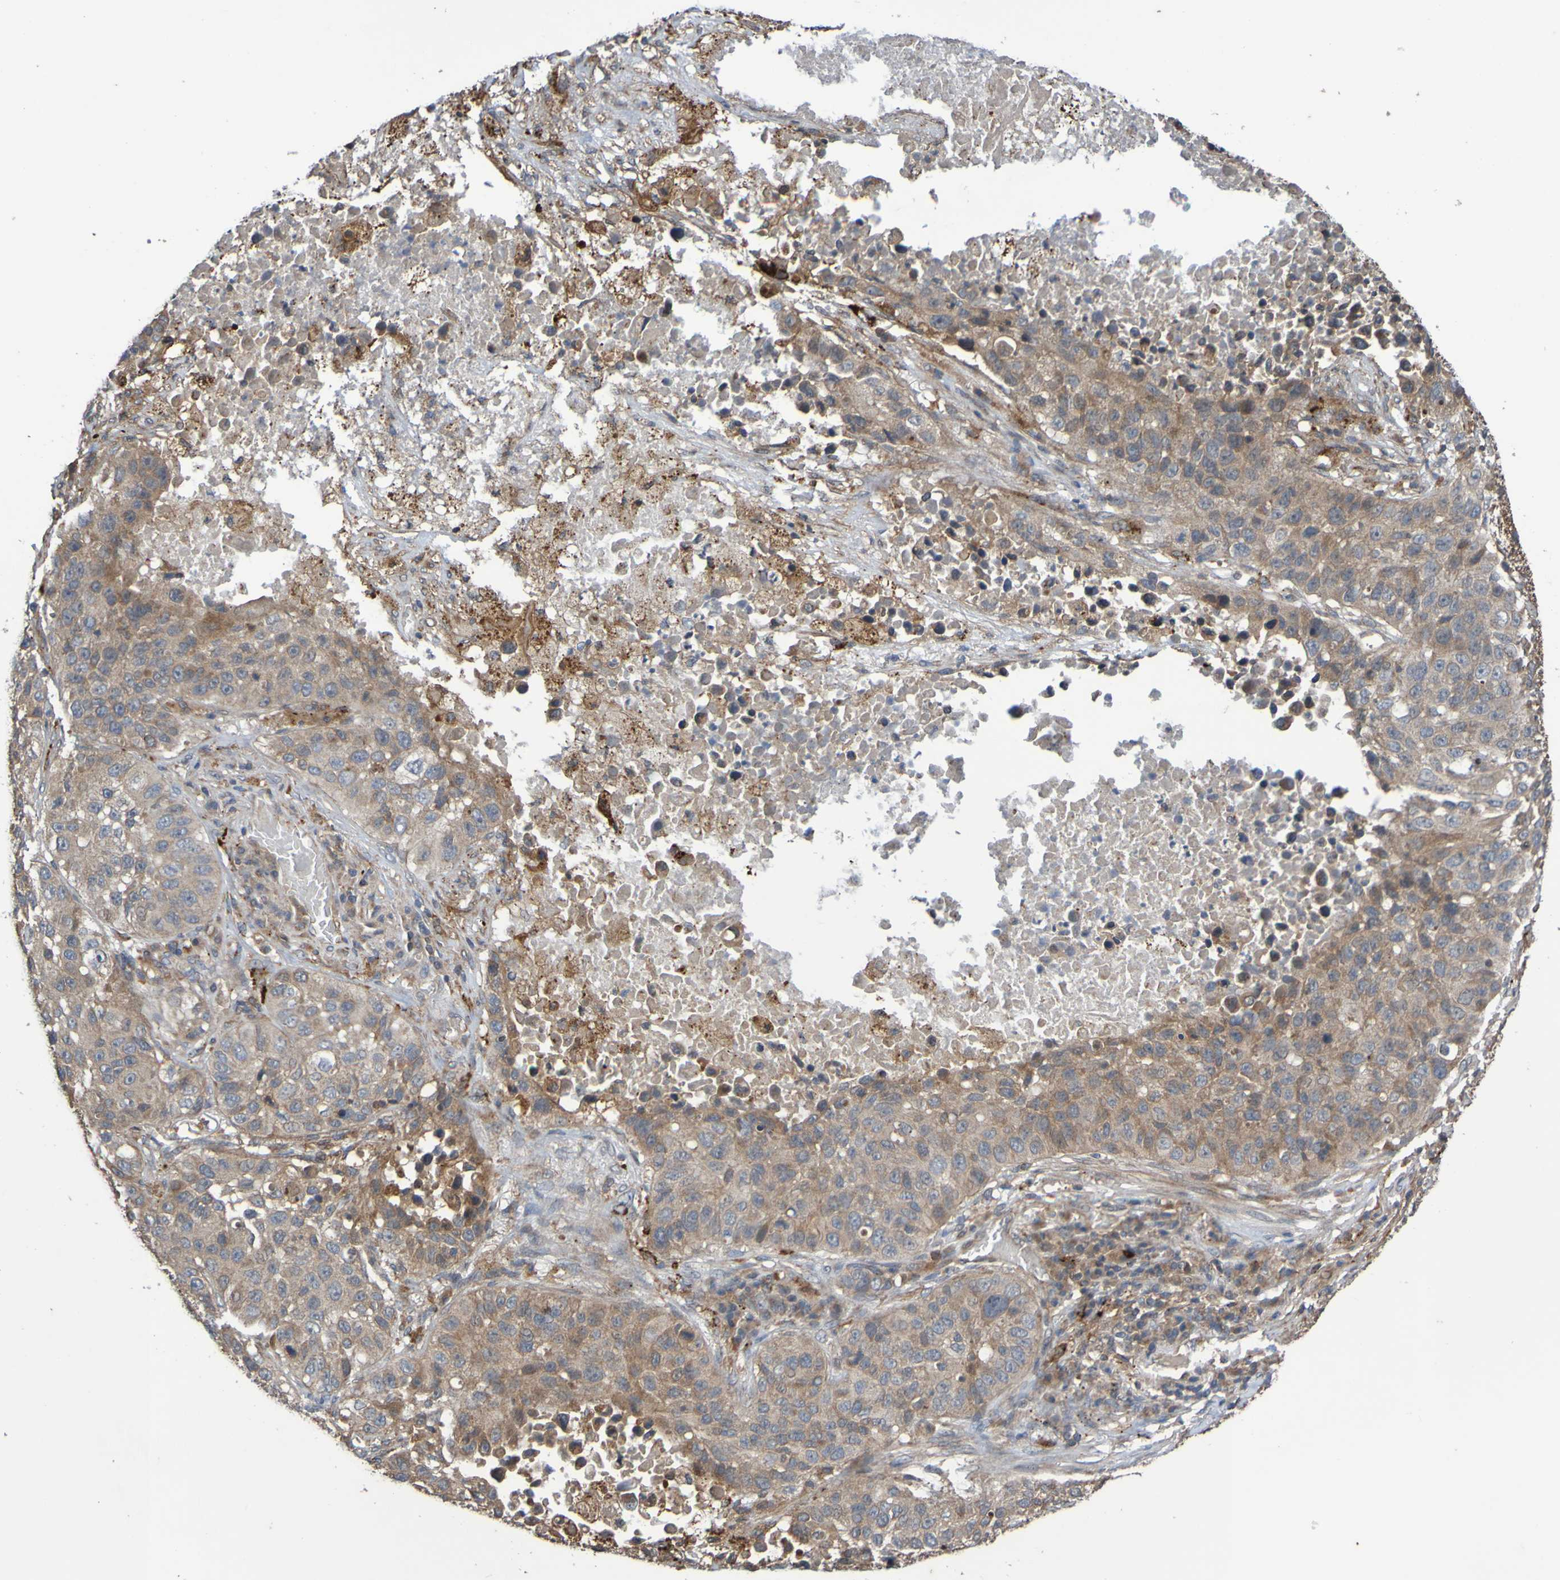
{"staining": {"intensity": "weak", "quantity": ">75%", "location": "cytoplasmic/membranous"}, "tissue": "lung cancer", "cell_type": "Tumor cells", "image_type": "cancer", "snomed": [{"axis": "morphology", "description": "Squamous cell carcinoma, NOS"}, {"axis": "topography", "description": "Lung"}], "caption": "A brown stain highlights weak cytoplasmic/membranous expression of a protein in human lung cancer tumor cells.", "gene": "UCN", "patient": {"sex": "male", "age": 57}}